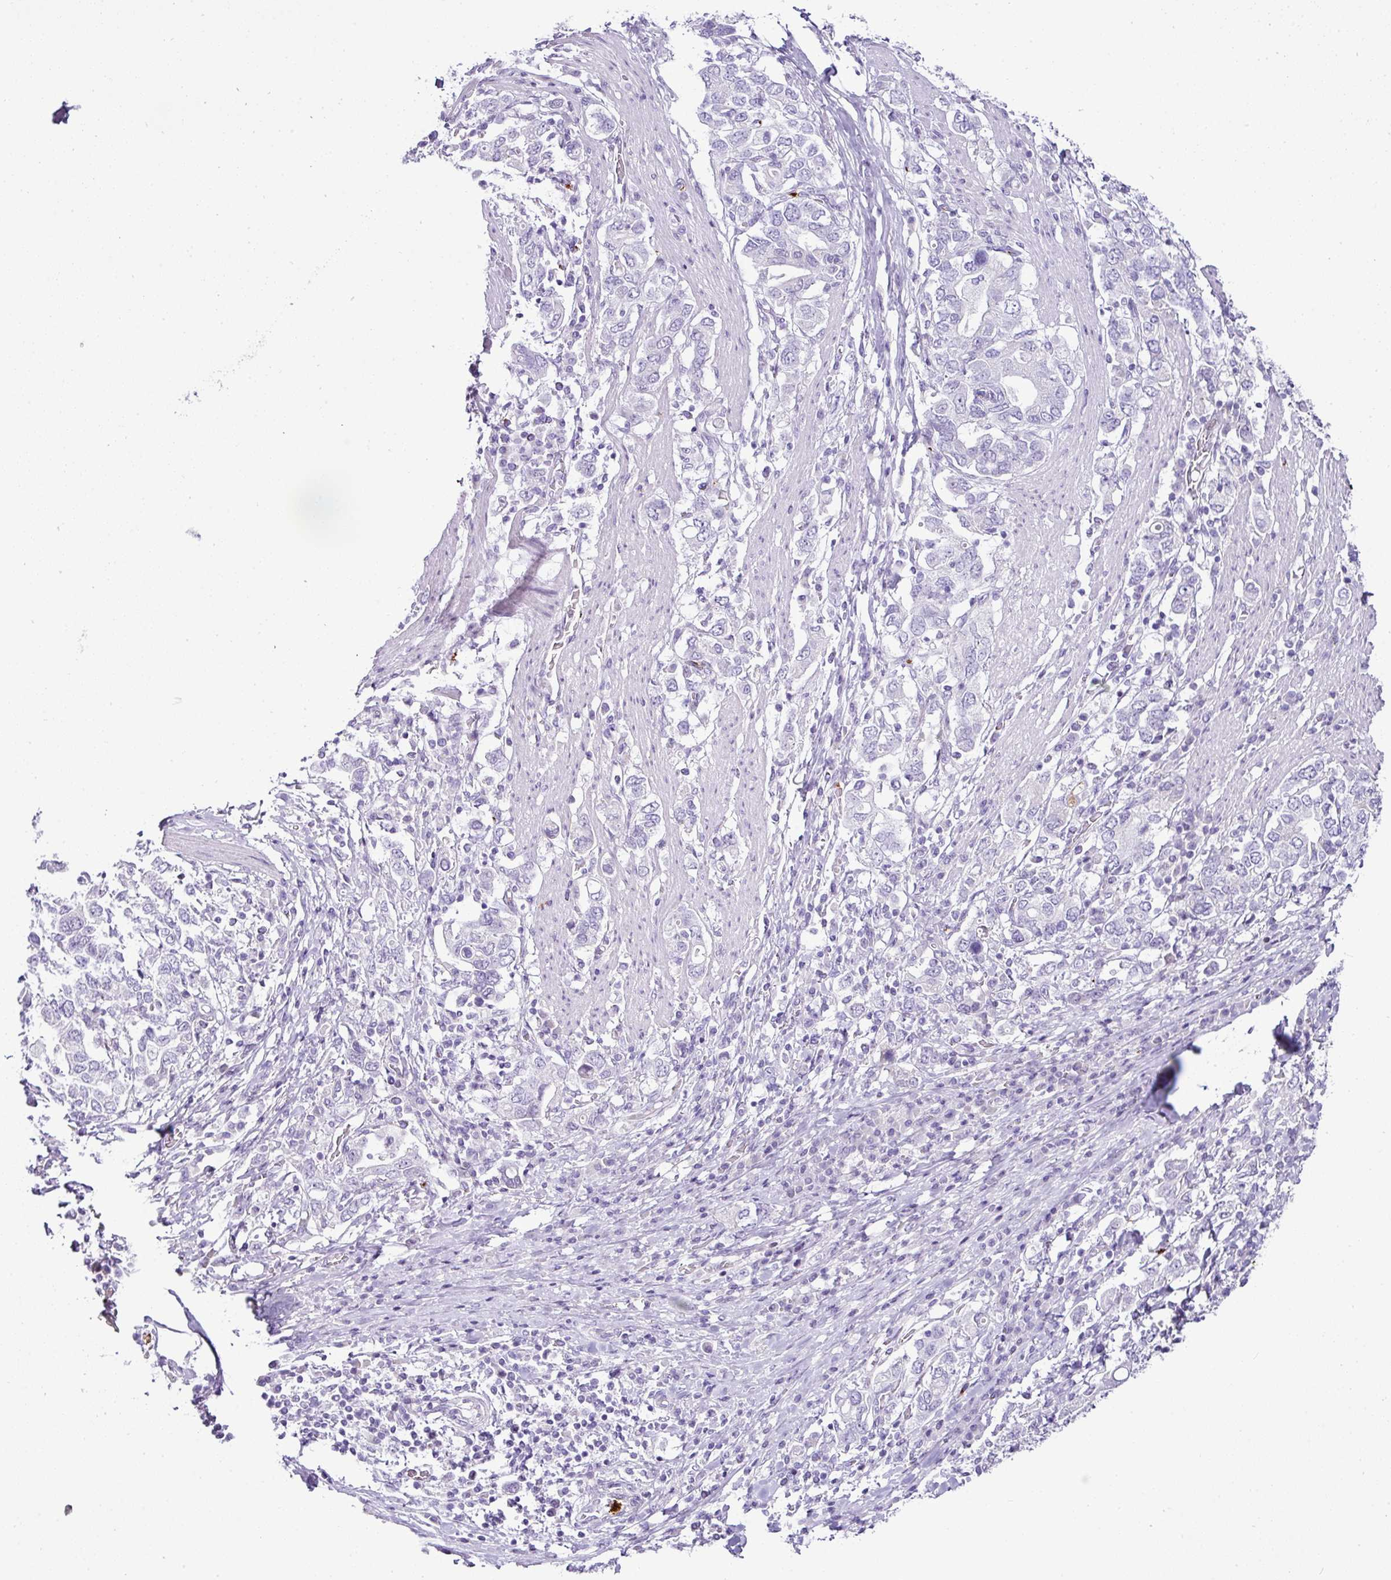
{"staining": {"intensity": "negative", "quantity": "none", "location": "none"}, "tissue": "stomach cancer", "cell_type": "Tumor cells", "image_type": "cancer", "snomed": [{"axis": "morphology", "description": "Adenocarcinoma, NOS"}, {"axis": "topography", "description": "Stomach, upper"}, {"axis": "topography", "description": "Stomach"}], "caption": "Immunohistochemical staining of human stomach adenocarcinoma exhibits no significant positivity in tumor cells.", "gene": "CMTM5", "patient": {"sex": "male", "age": 62}}